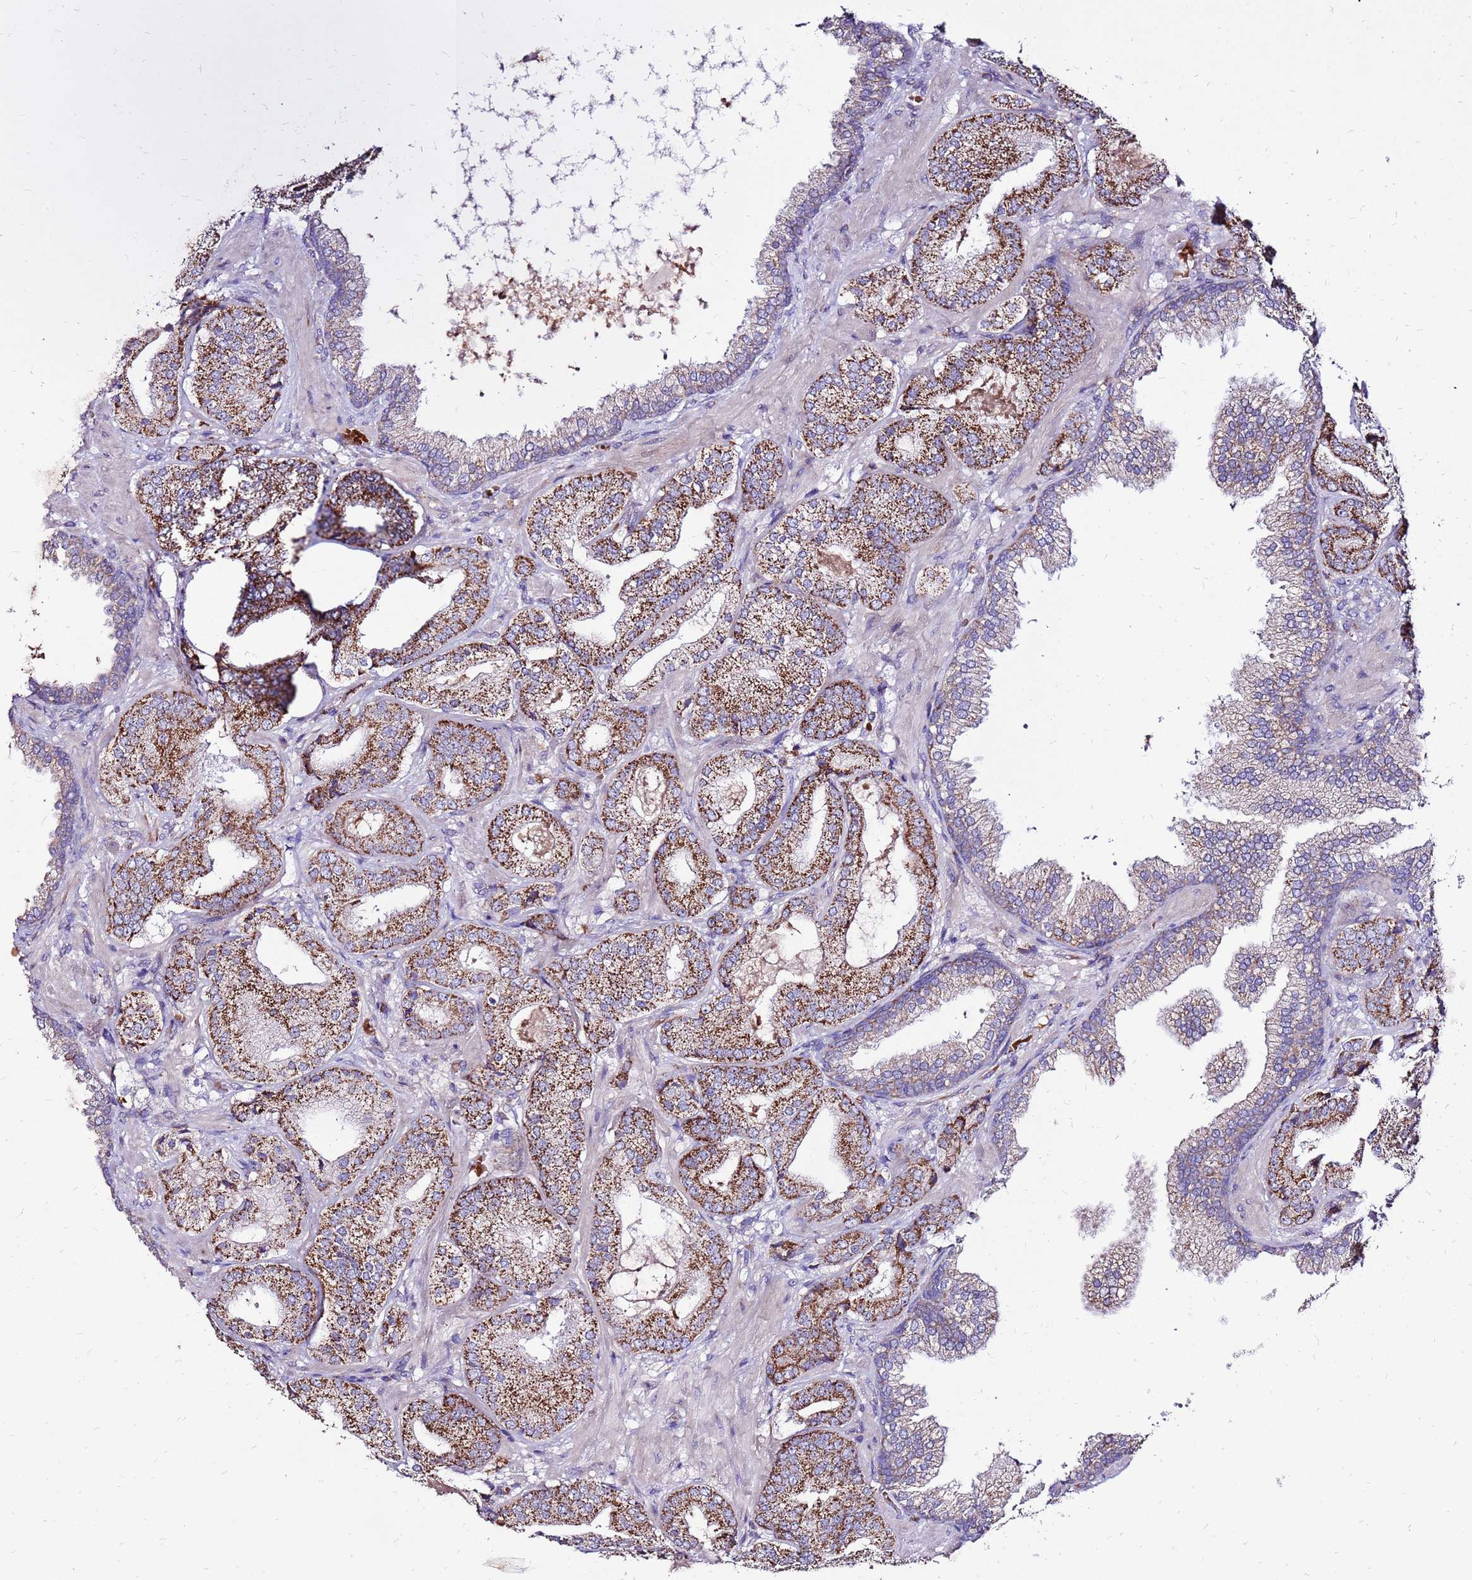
{"staining": {"intensity": "strong", "quantity": ">75%", "location": "cytoplasmic/membranous"}, "tissue": "prostate cancer", "cell_type": "Tumor cells", "image_type": "cancer", "snomed": [{"axis": "morphology", "description": "Adenocarcinoma, High grade"}, {"axis": "topography", "description": "Prostate"}], "caption": "Prostate cancer was stained to show a protein in brown. There is high levels of strong cytoplasmic/membranous staining in about >75% of tumor cells. The protein is stained brown, and the nuclei are stained in blue (DAB (3,3'-diaminobenzidine) IHC with brightfield microscopy, high magnification).", "gene": "SPSB3", "patient": {"sex": "male", "age": 63}}